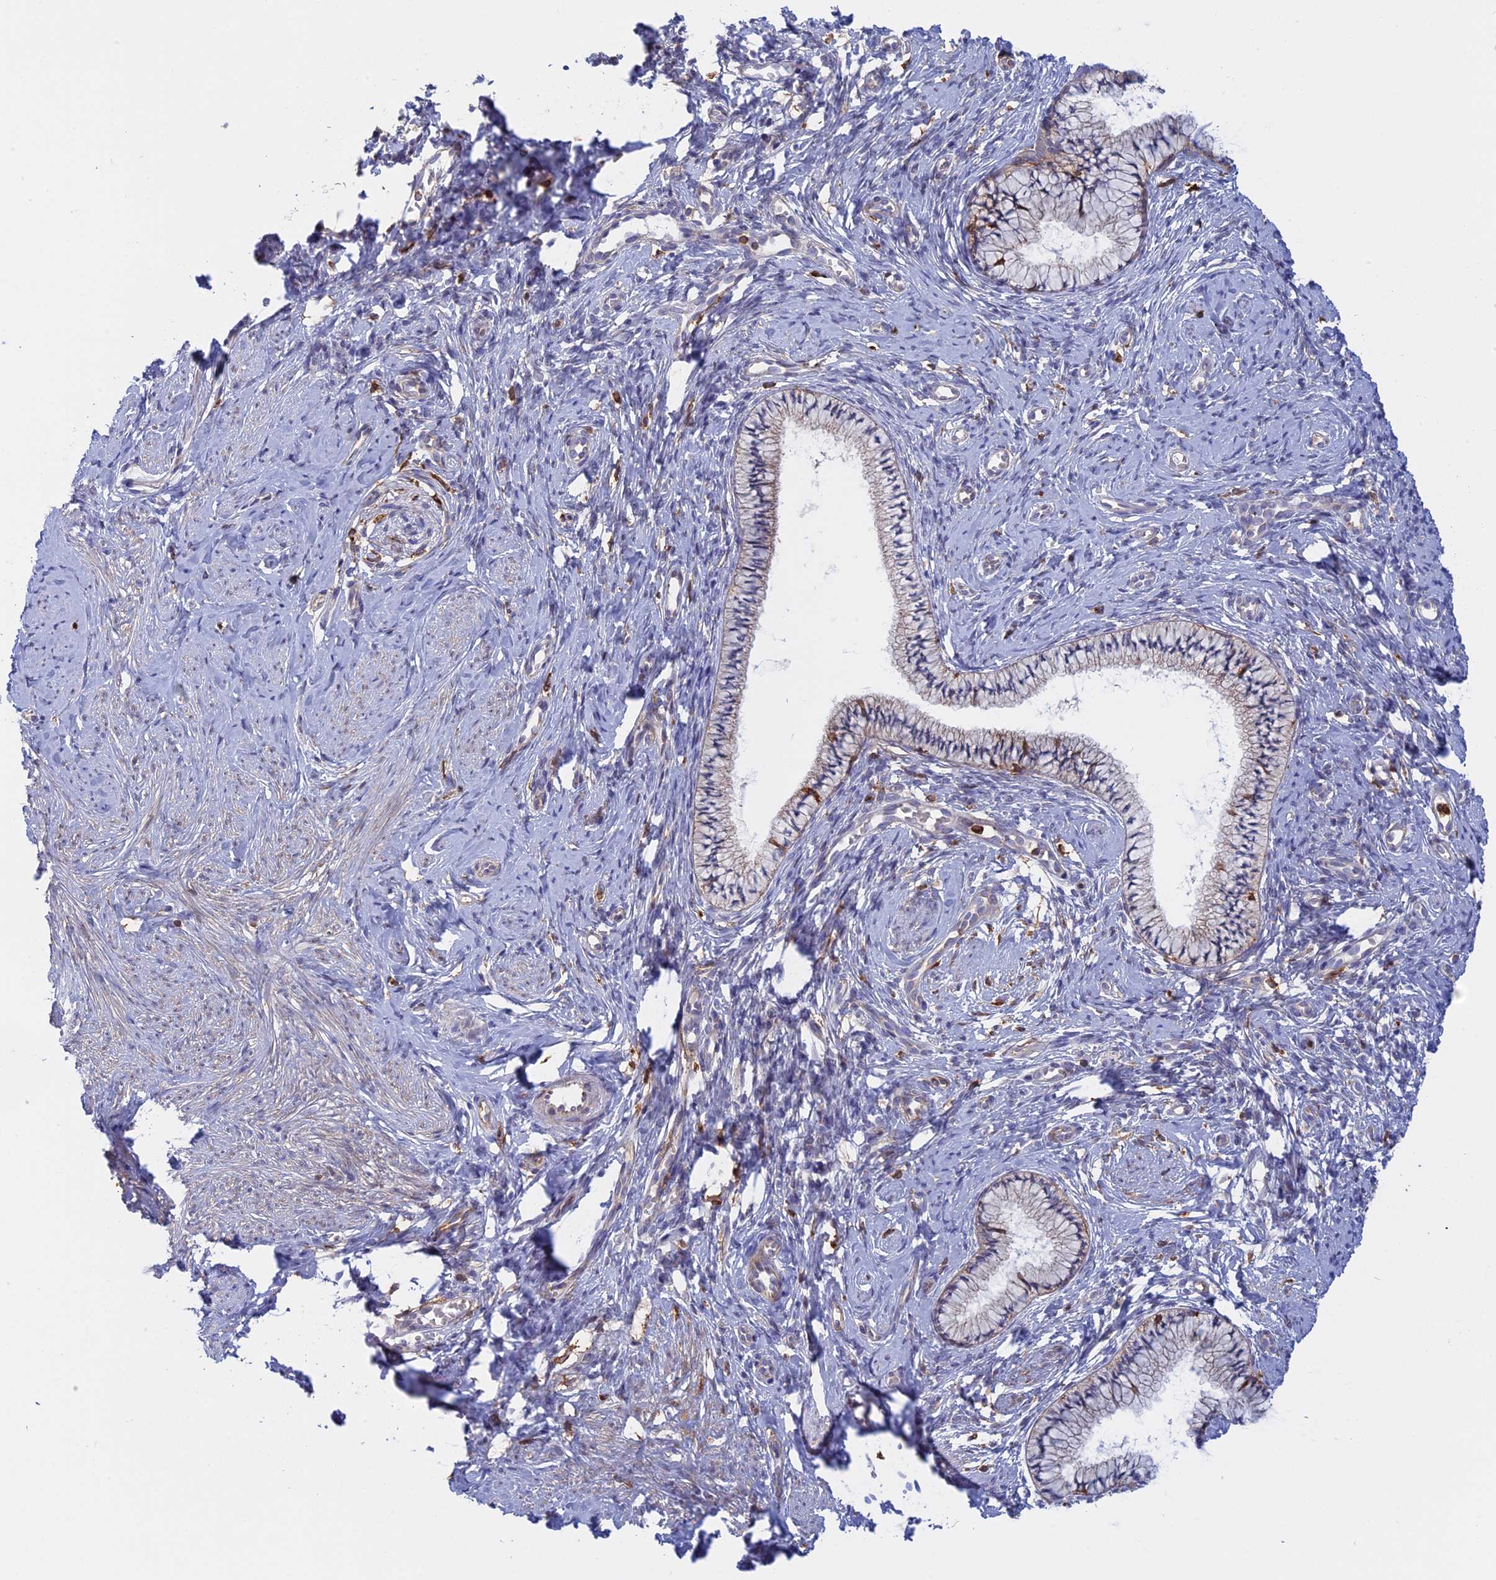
{"staining": {"intensity": "moderate", "quantity": "<25%", "location": "cytoplasmic/membranous"}, "tissue": "cervix", "cell_type": "Glandular cells", "image_type": "normal", "snomed": [{"axis": "morphology", "description": "Normal tissue, NOS"}, {"axis": "topography", "description": "Cervix"}], "caption": "Brown immunohistochemical staining in benign human cervix shows moderate cytoplasmic/membranous staining in about <25% of glandular cells.", "gene": "GMIP", "patient": {"sex": "female", "age": 57}}